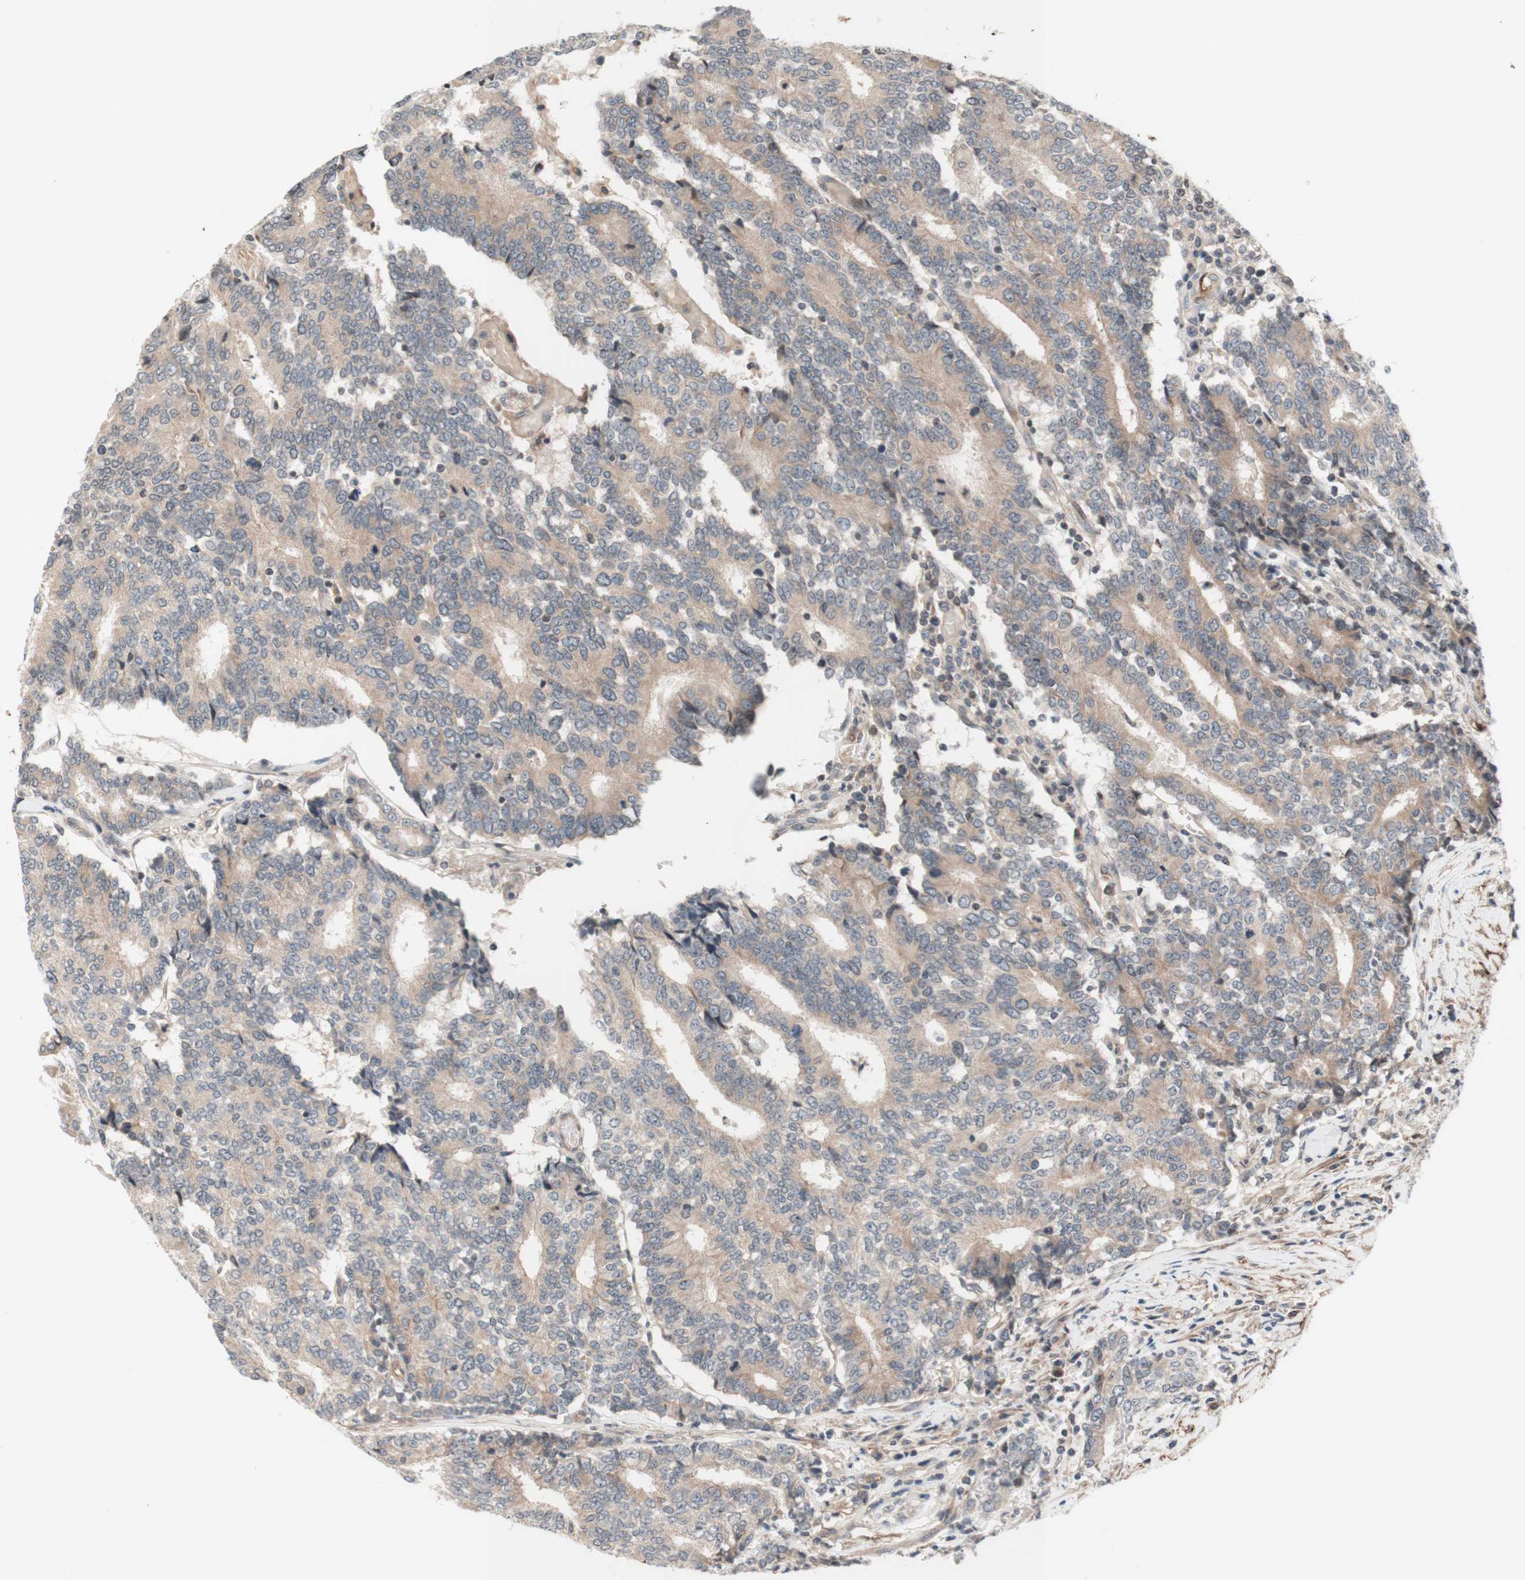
{"staining": {"intensity": "weak", "quantity": ">75%", "location": "cytoplasmic/membranous"}, "tissue": "prostate cancer", "cell_type": "Tumor cells", "image_type": "cancer", "snomed": [{"axis": "morphology", "description": "Normal tissue, NOS"}, {"axis": "morphology", "description": "Adenocarcinoma, High grade"}, {"axis": "topography", "description": "Prostate"}, {"axis": "topography", "description": "Seminal veicle"}], "caption": "A low amount of weak cytoplasmic/membranous expression is appreciated in approximately >75% of tumor cells in prostate adenocarcinoma (high-grade) tissue. The staining was performed using DAB (3,3'-diaminobenzidine) to visualize the protein expression in brown, while the nuclei were stained in blue with hematoxylin (Magnification: 20x).", "gene": "CD55", "patient": {"sex": "male", "age": 55}}